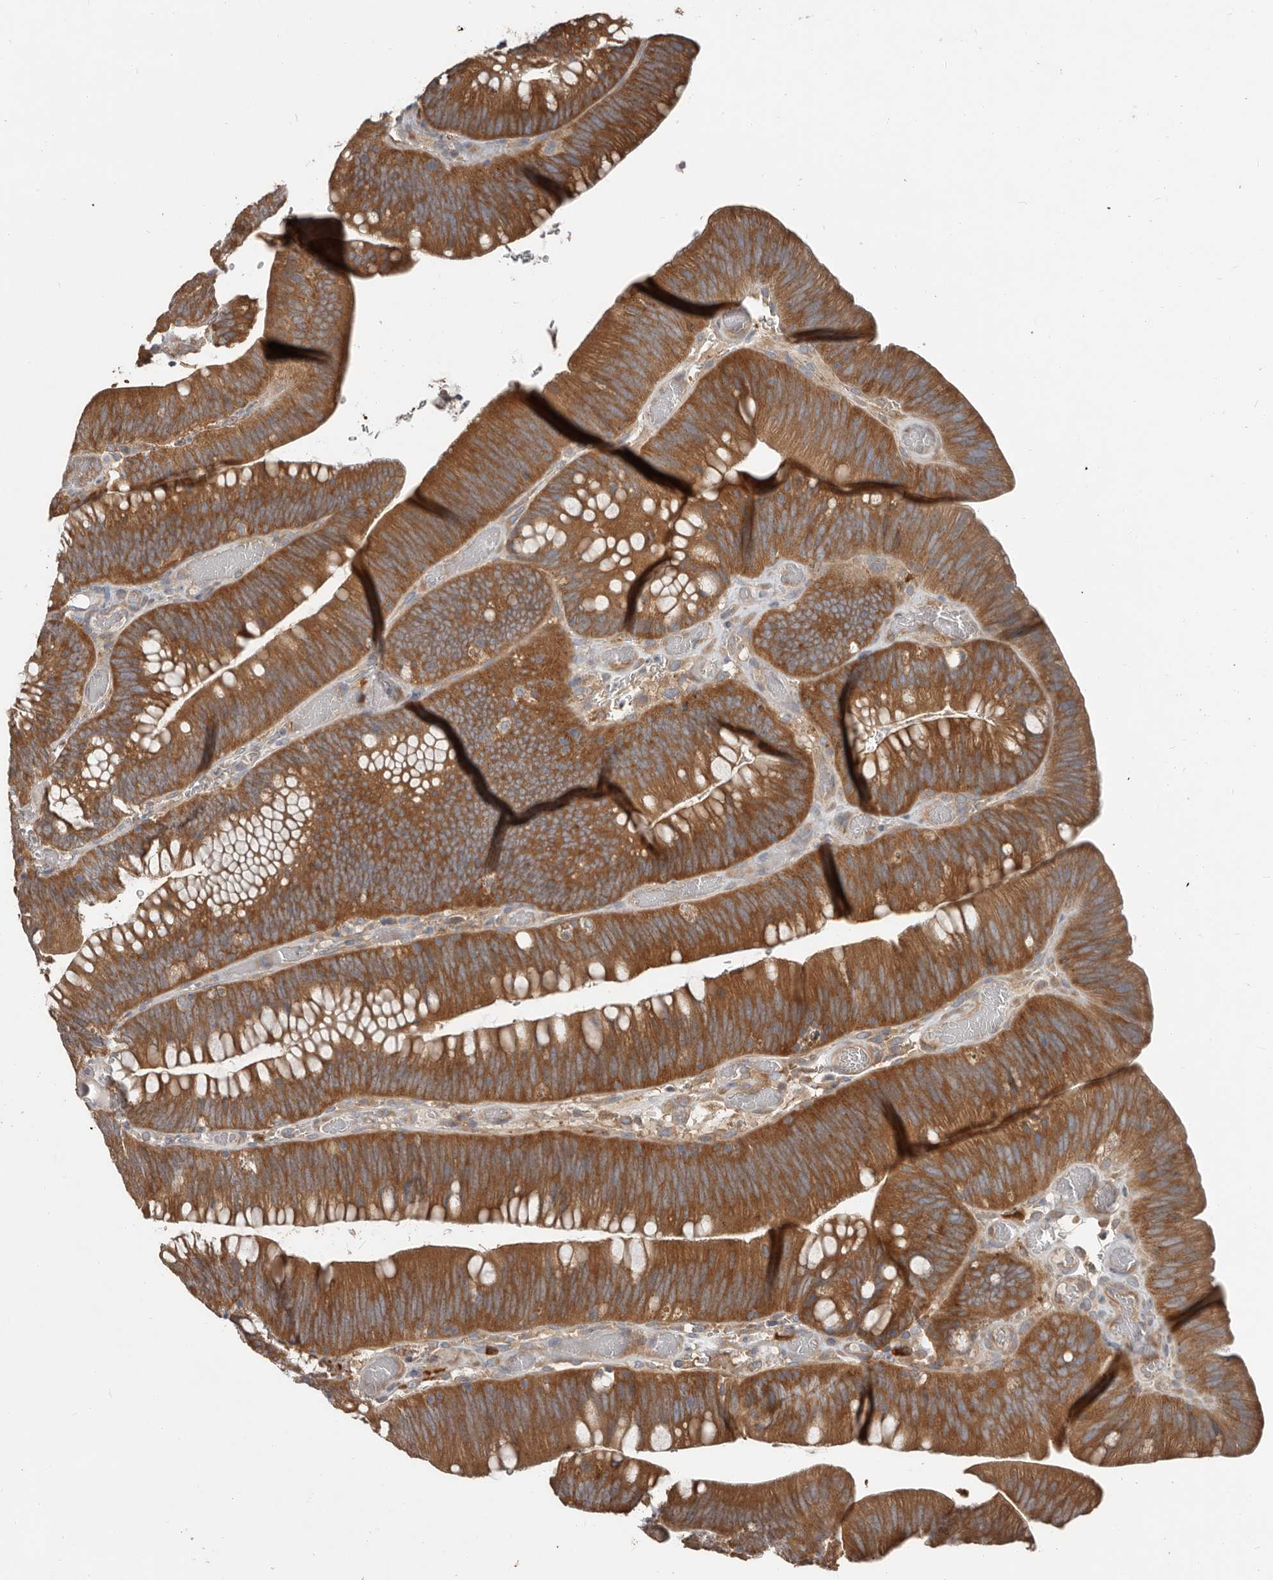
{"staining": {"intensity": "strong", "quantity": ">75%", "location": "cytoplasmic/membranous"}, "tissue": "colorectal cancer", "cell_type": "Tumor cells", "image_type": "cancer", "snomed": [{"axis": "morphology", "description": "Normal tissue, NOS"}, {"axis": "topography", "description": "Colon"}], "caption": "DAB (3,3'-diaminobenzidine) immunohistochemical staining of colorectal cancer shows strong cytoplasmic/membranous protein expression in about >75% of tumor cells. The staining is performed using DAB brown chromogen to label protein expression. The nuclei are counter-stained blue using hematoxylin.", "gene": "AKNAD1", "patient": {"sex": "female", "age": 82}}